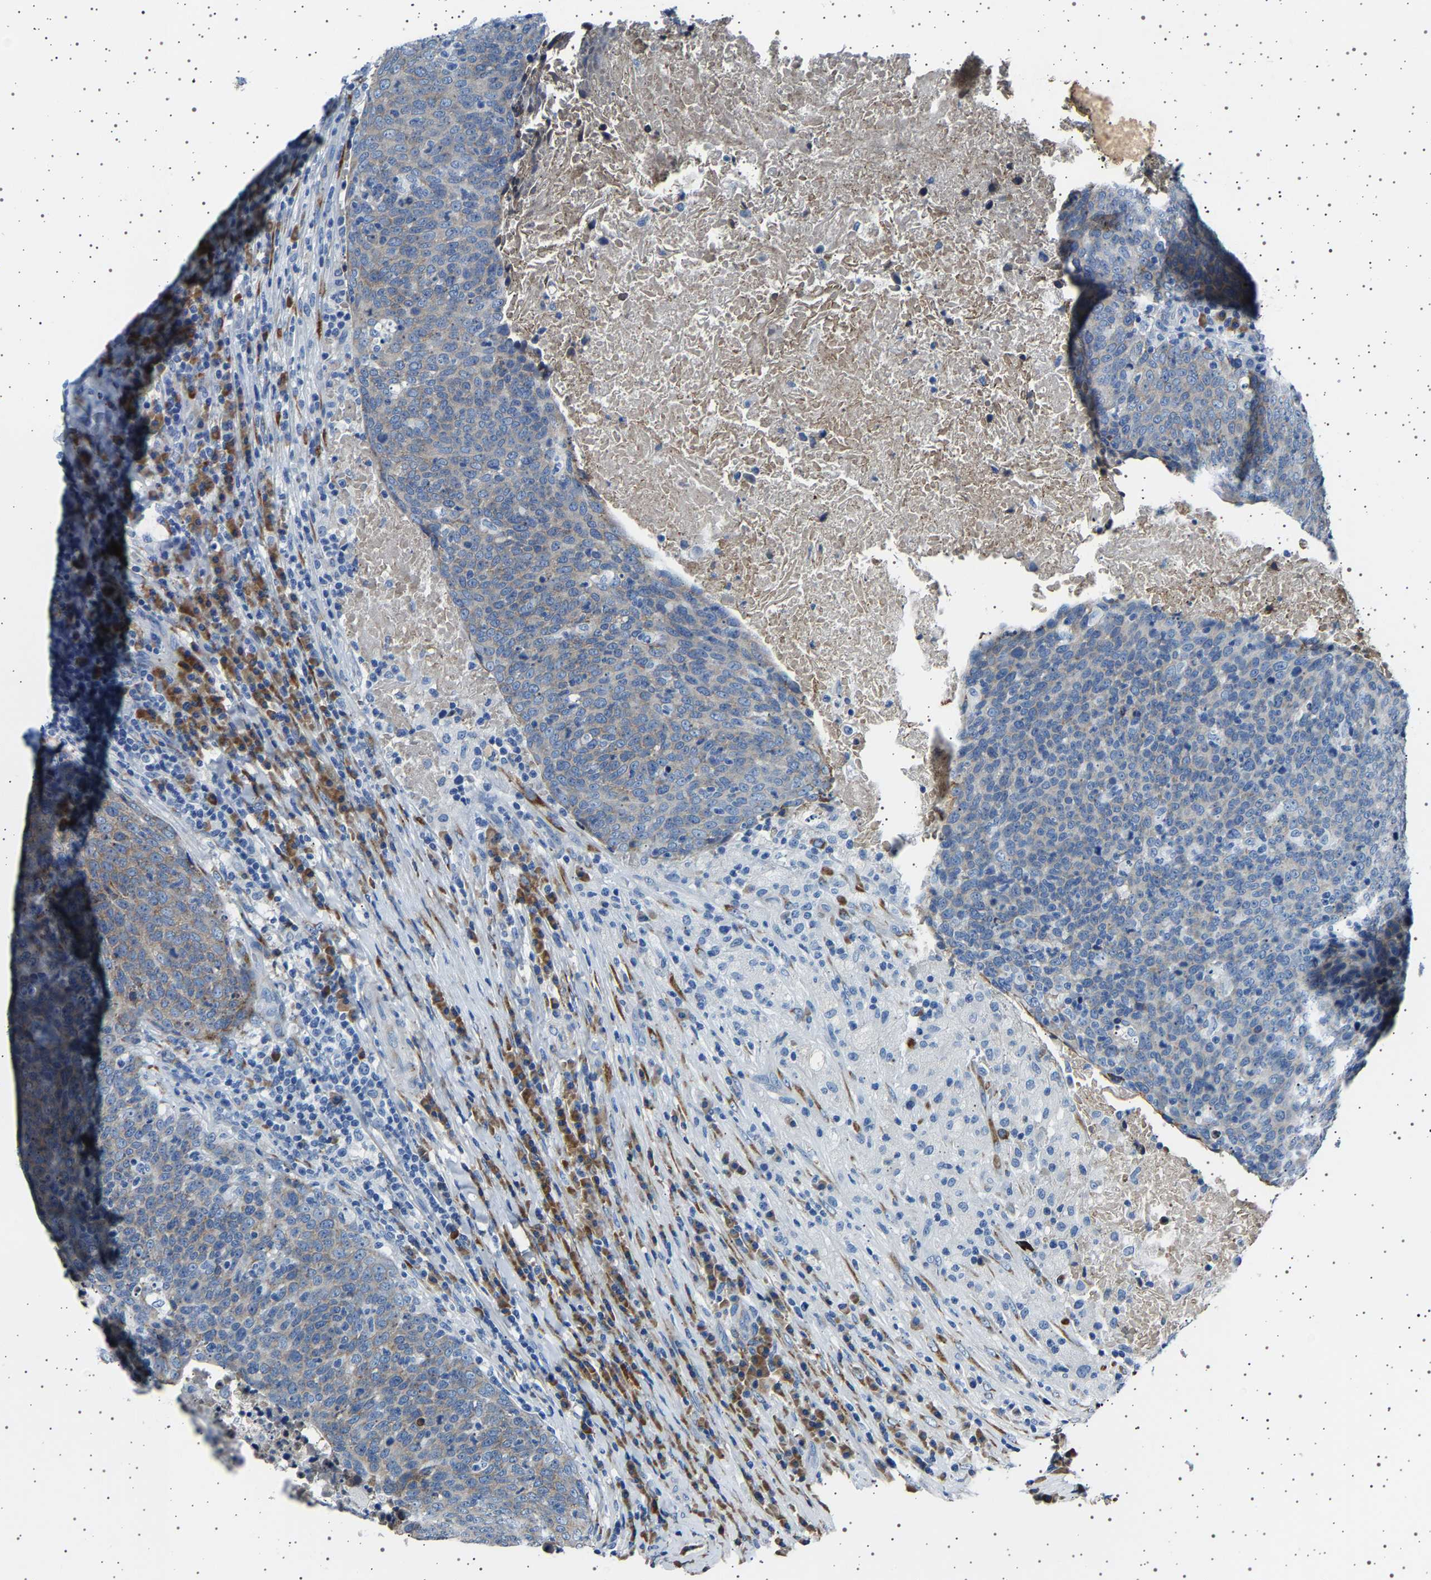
{"staining": {"intensity": "weak", "quantity": ">75%", "location": "cytoplasmic/membranous"}, "tissue": "head and neck cancer", "cell_type": "Tumor cells", "image_type": "cancer", "snomed": [{"axis": "morphology", "description": "Squamous cell carcinoma, NOS"}, {"axis": "morphology", "description": "Squamous cell carcinoma, metastatic, NOS"}, {"axis": "topography", "description": "Lymph node"}, {"axis": "topography", "description": "Head-Neck"}], "caption": "Brown immunohistochemical staining in human head and neck cancer (squamous cell carcinoma) displays weak cytoplasmic/membranous staining in about >75% of tumor cells. (DAB = brown stain, brightfield microscopy at high magnification).", "gene": "FTCD", "patient": {"sex": "male", "age": 62}}